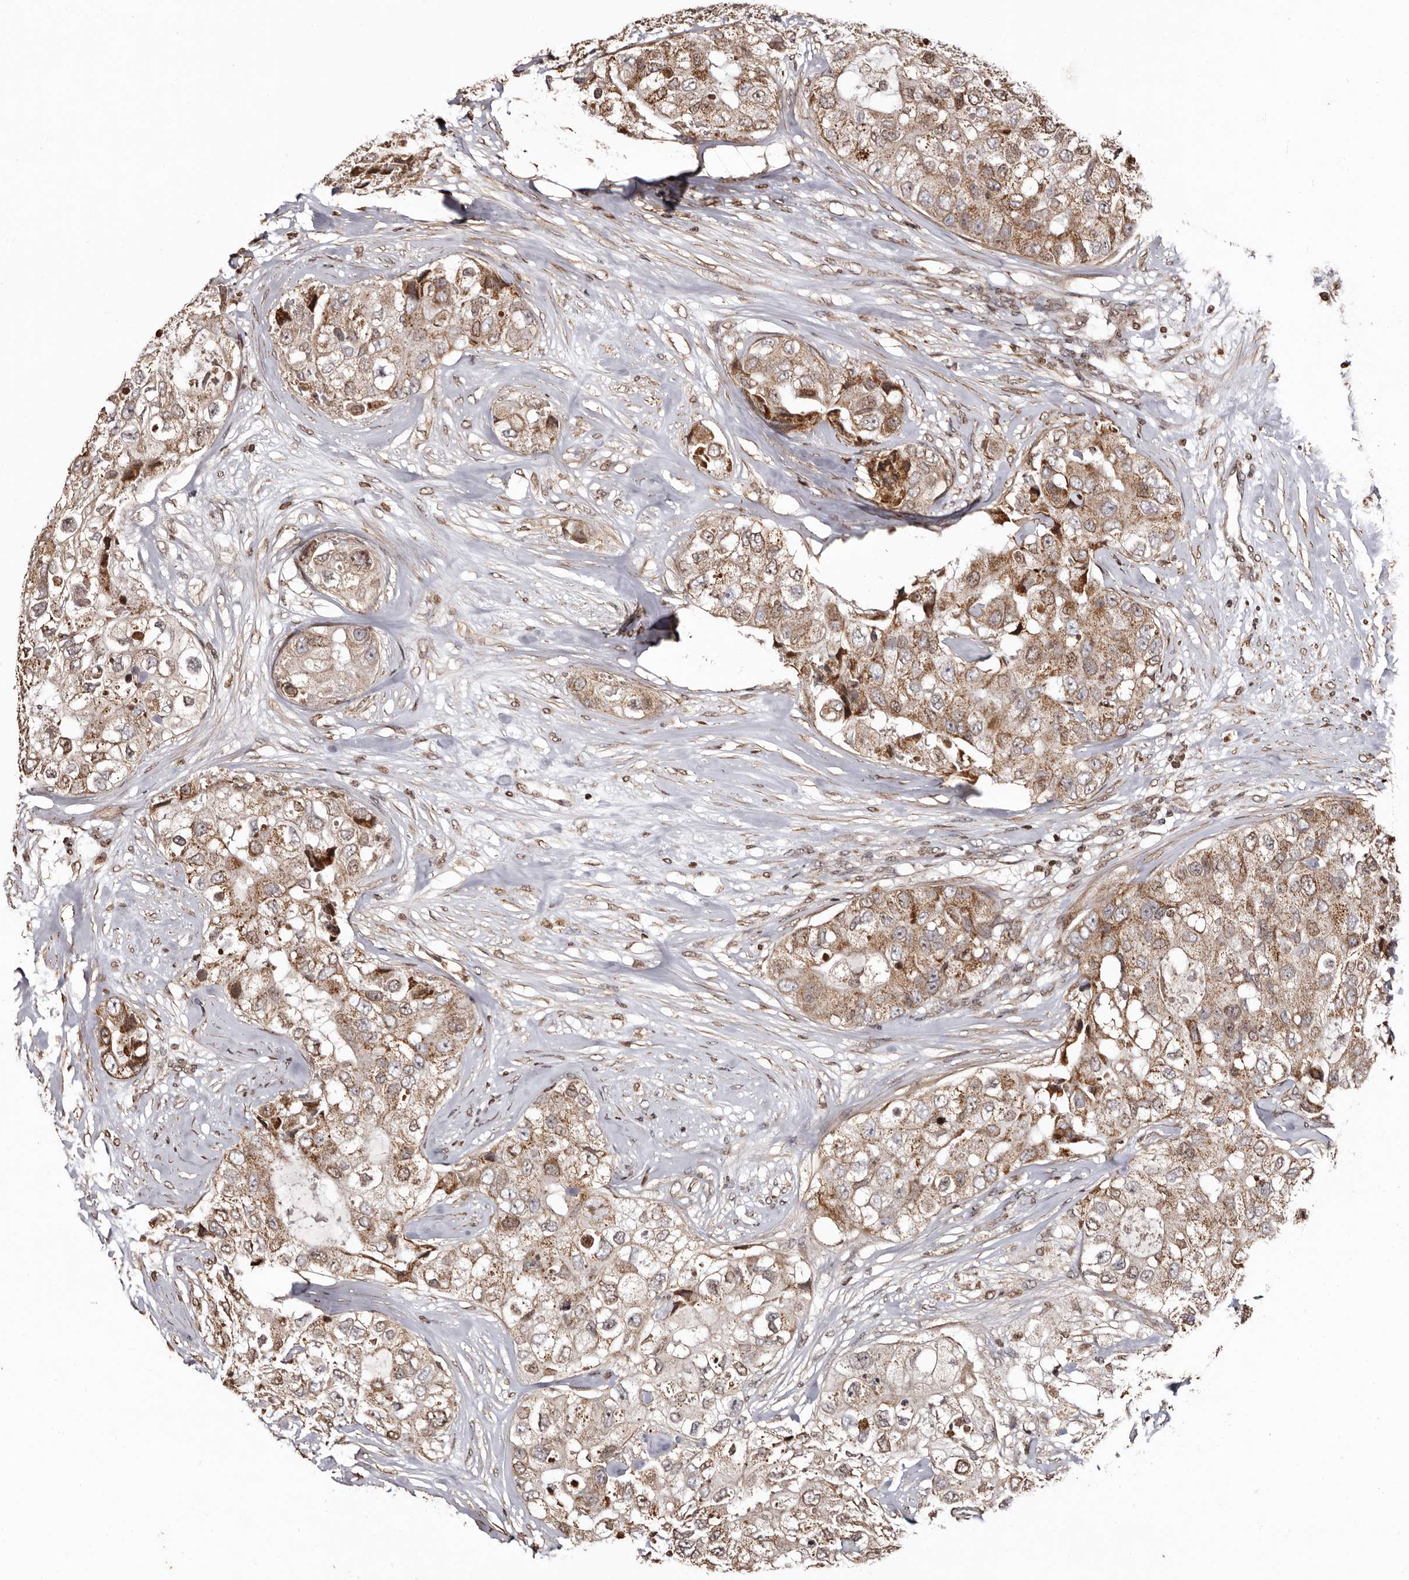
{"staining": {"intensity": "moderate", "quantity": ">75%", "location": "cytoplasmic/membranous"}, "tissue": "breast cancer", "cell_type": "Tumor cells", "image_type": "cancer", "snomed": [{"axis": "morphology", "description": "Duct carcinoma"}, {"axis": "topography", "description": "Breast"}], "caption": "The micrograph shows immunohistochemical staining of breast intraductal carcinoma. There is moderate cytoplasmic/membranous staining is seen in about >75% of tumor cells.", "gene": "CCDC190", "patient": {"sex": "female", "age": 62}}